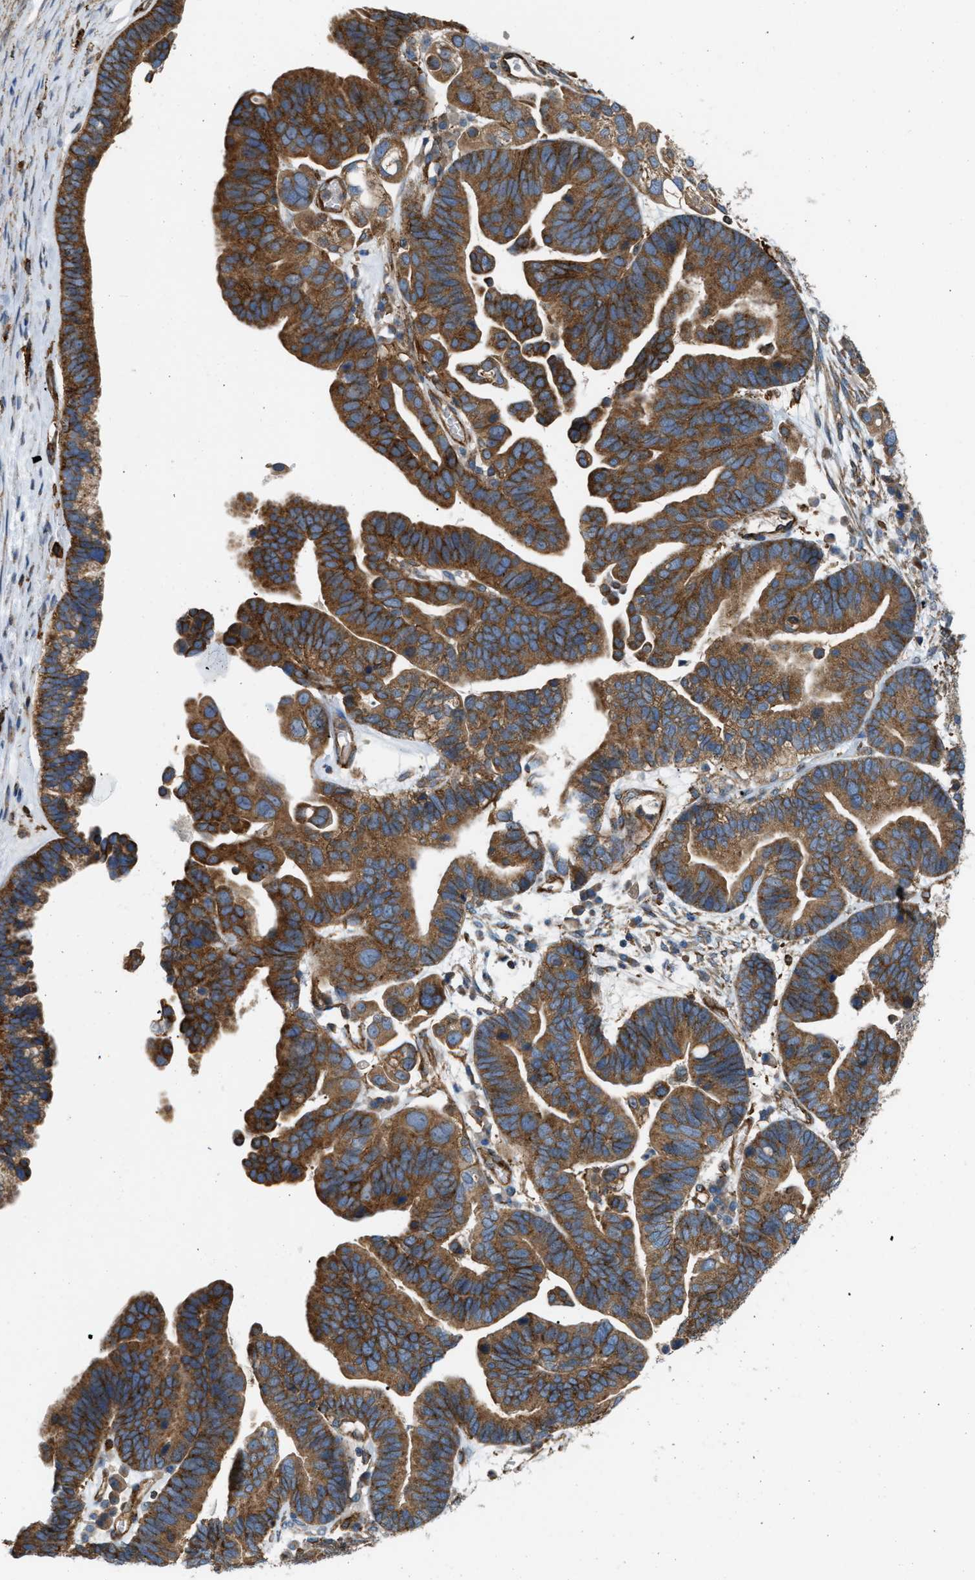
{"staining": {"intensity": "strong", "quantity": ">75%", "location": "cytoplasmic/membranous"}, "tissue": "ovarian cancer", "cell_type": "Tumor cells", "image_type": "cancer", "snomed": [{"axis": "morphology", "description": "Cystadenocarcinoma, serous, NOS"}, {"axis": "topography", "description": "Ovary"}], "caption": "Ovarian serous cystadenocarcinoma stained for a protein shows strong cytoplasmic/membranous positivity in tumor cells.", "gene": "PICALM", "patient": {"sex": "female", "age": 56}}